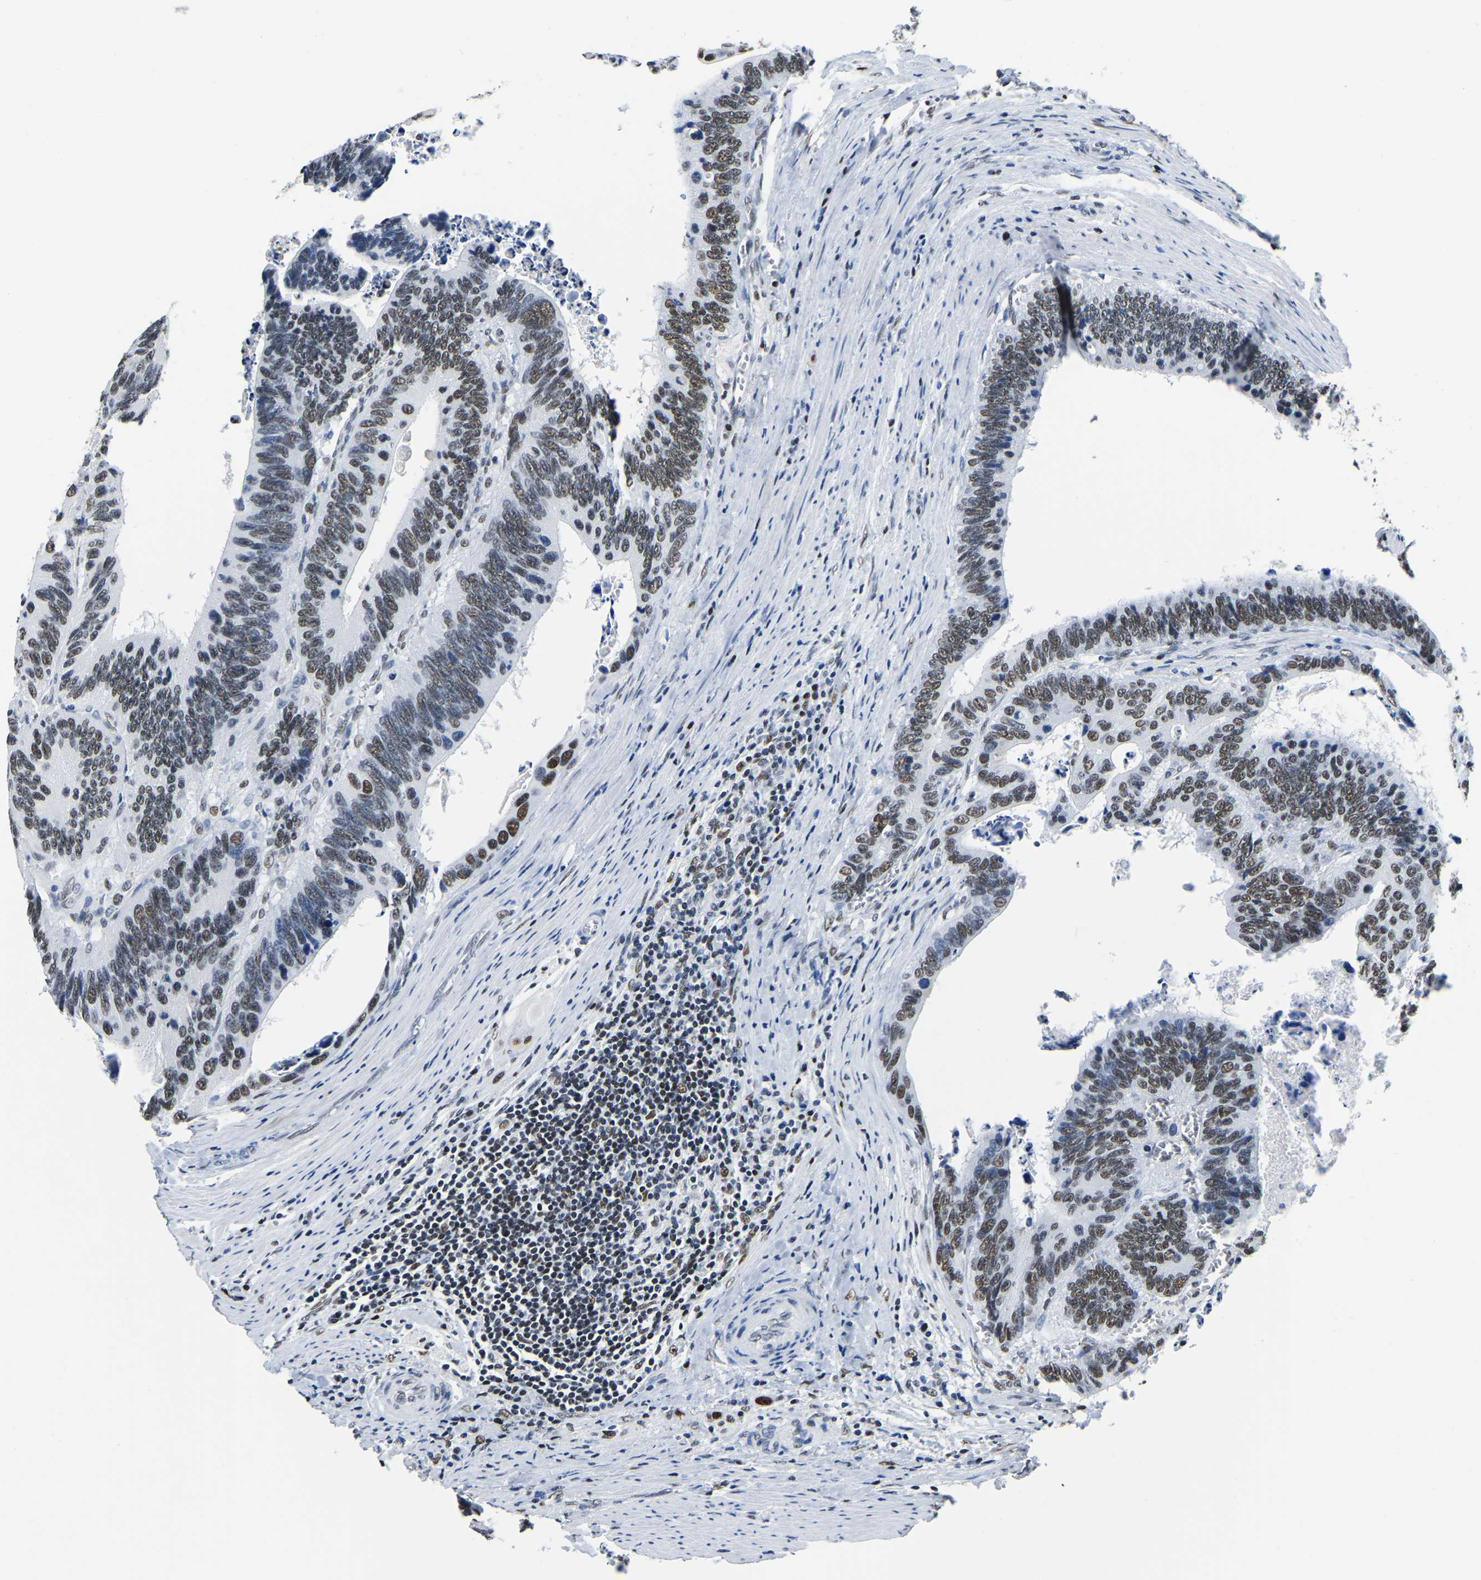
{"staining": {"intensity": "moderate", "quantity": ">75%", "location": "nuclear"}, "tissue": "colorectal cancer", "cell_type": "Tumor cells", "image_type": "cancer", "snomed": [{"axis": "morphology", "description": "Adenocarcinoma, NOS"}, {"axis": "topography", "description": "Colon"}], "caption": "Tumor cells exhibit medium levels of moderate nuclear positivity in approximately >75% of cells in human colorectal adenocarcinoma. The protein of interest is shown in brown color, while the nuclei are stained blue.", "gene": "UBA1", "patient": {"sex": "male", "age": 72}}